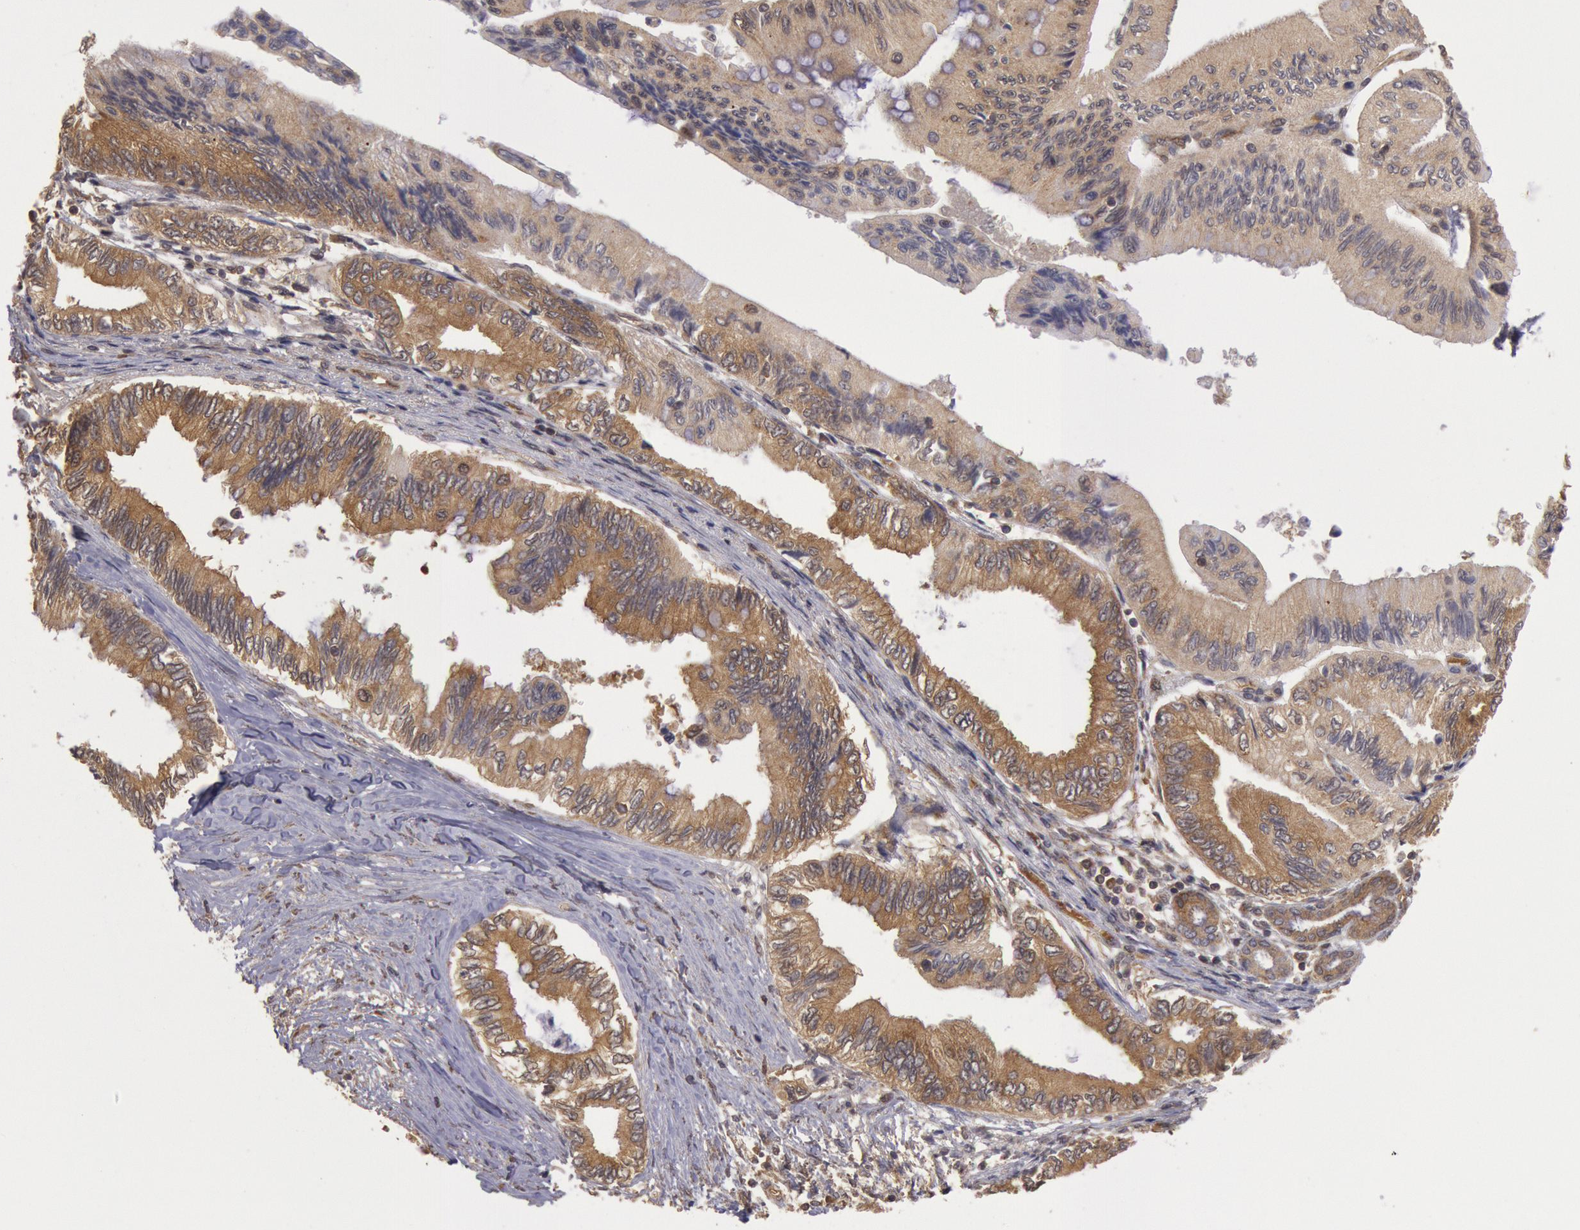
{"staining": {"intensity": "weak", "quantity": ">75%", "location": "cytoplasmic/membranous"}, "tissue": "pancreatic cancer", "cell_type": "Tumor cells", "image_type": "cancer", "snomed": [{"axis": "morphology", "description": "Adenocarcinoma, NOS"}, {"axis": "topography", "description": "Pancreas"}], "caption": "Pancreatic adenocarcinoma stained for a protein exhibits weak cytoplasmic/membranous positivity in tumor cells.", "gene": "USP14", "patient": {"sex": "female", "age": 66}}